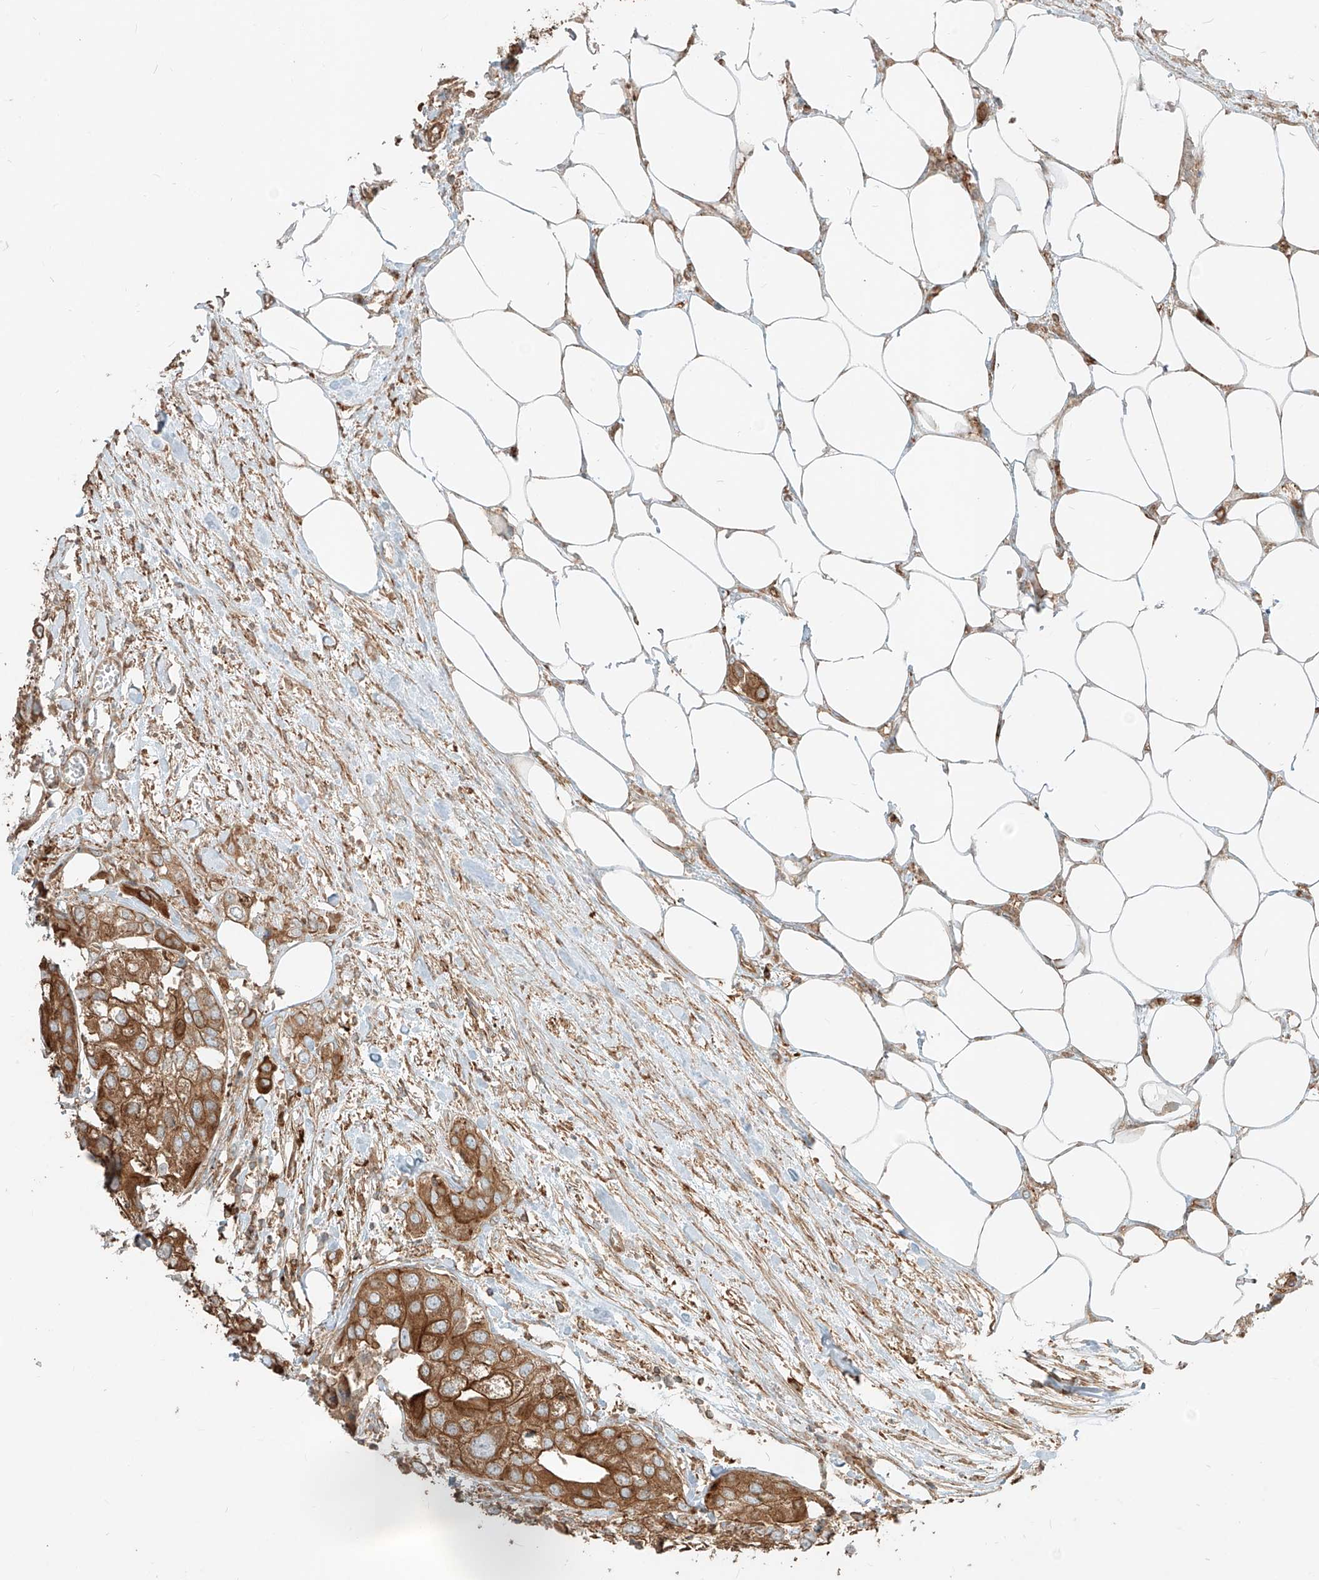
{"staining": {"intensity": "strong", "quantity": ">75%", "location": "cytoplasmic/membranous"}, "tissue": "urothelial cancer", "cell_type": "Tumor cells", "image_type": "cancer", "snomed": [{"axis": "morphology", "description": "Urothelial carcinoma, High grade"}, {"axis": "topography", "description": "Urinary bladder"}], "caption": "Strong cytoplasmic/membranous protein positivity is appreciated in approximately >75% of tumor cells in urothelial cancer. Using DAB (3,3'-diaminobenzidine) (brown) and hematoxylin (blue) stains, captured at high magnification using brightfield microscopy.", "gene": "CCDC115", "patient": {"sex": "male", "age": 64}}